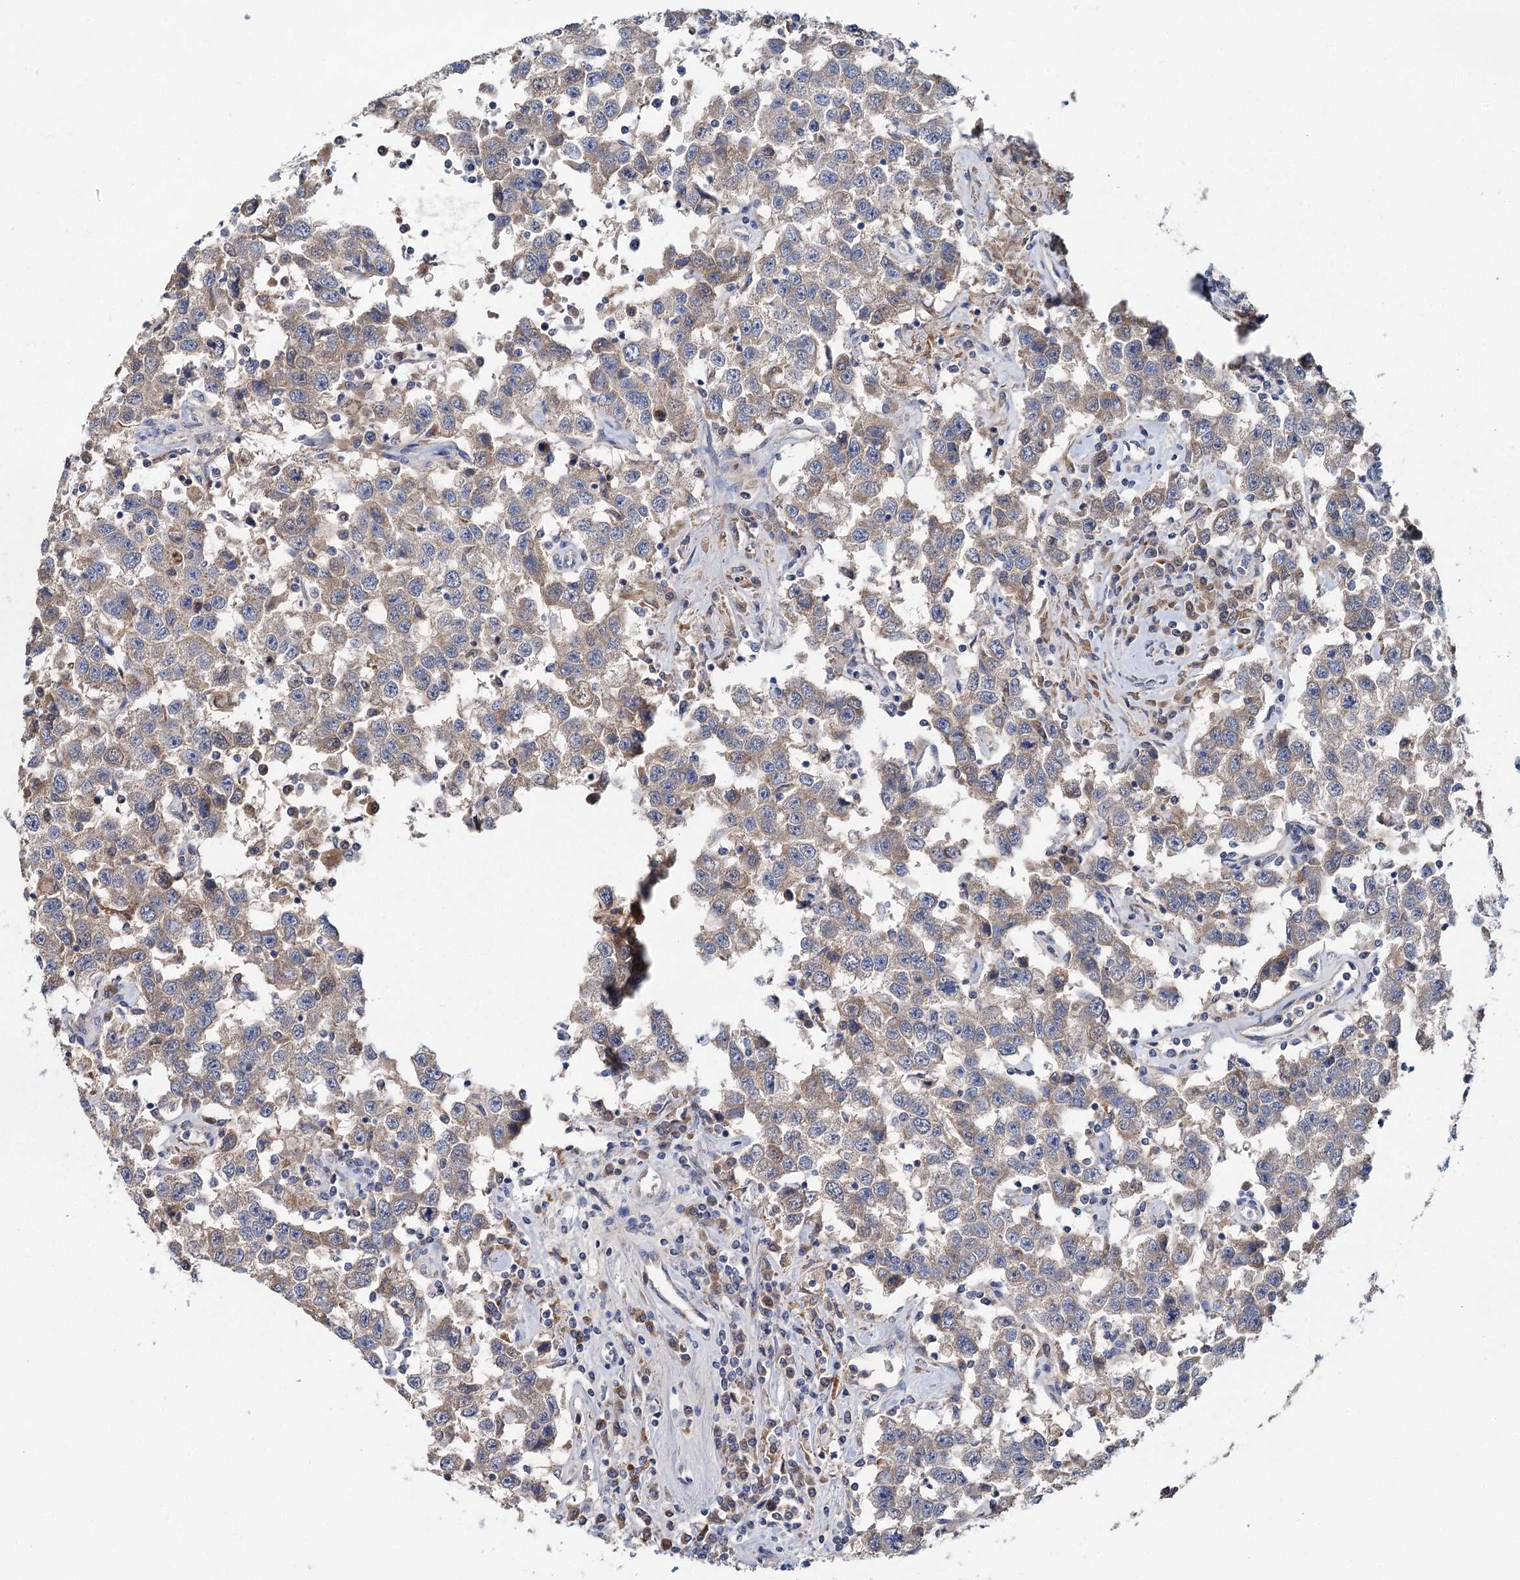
{"staining": {"intensity": "weak", "quantity": ">75%", "location": "cytoplasmic/membranous"}, "tissue": "testis cancer", "cell_type": "Tumor cells", "image_type": "cancer", "snomed": [{"axis": "morphology", "description": "Seminoma, NOS"}, {"axis": "topography", "description": "Testis"}], "caption": "Approximately >75% of tumor cells in testis cancer (seminoma) display weak cytoplasmic/membranous protein positivity as visualized by brown immunohistochemical staining.", "gene": "ANKRD16", "patient": {"sex": "male", "age": 41}}